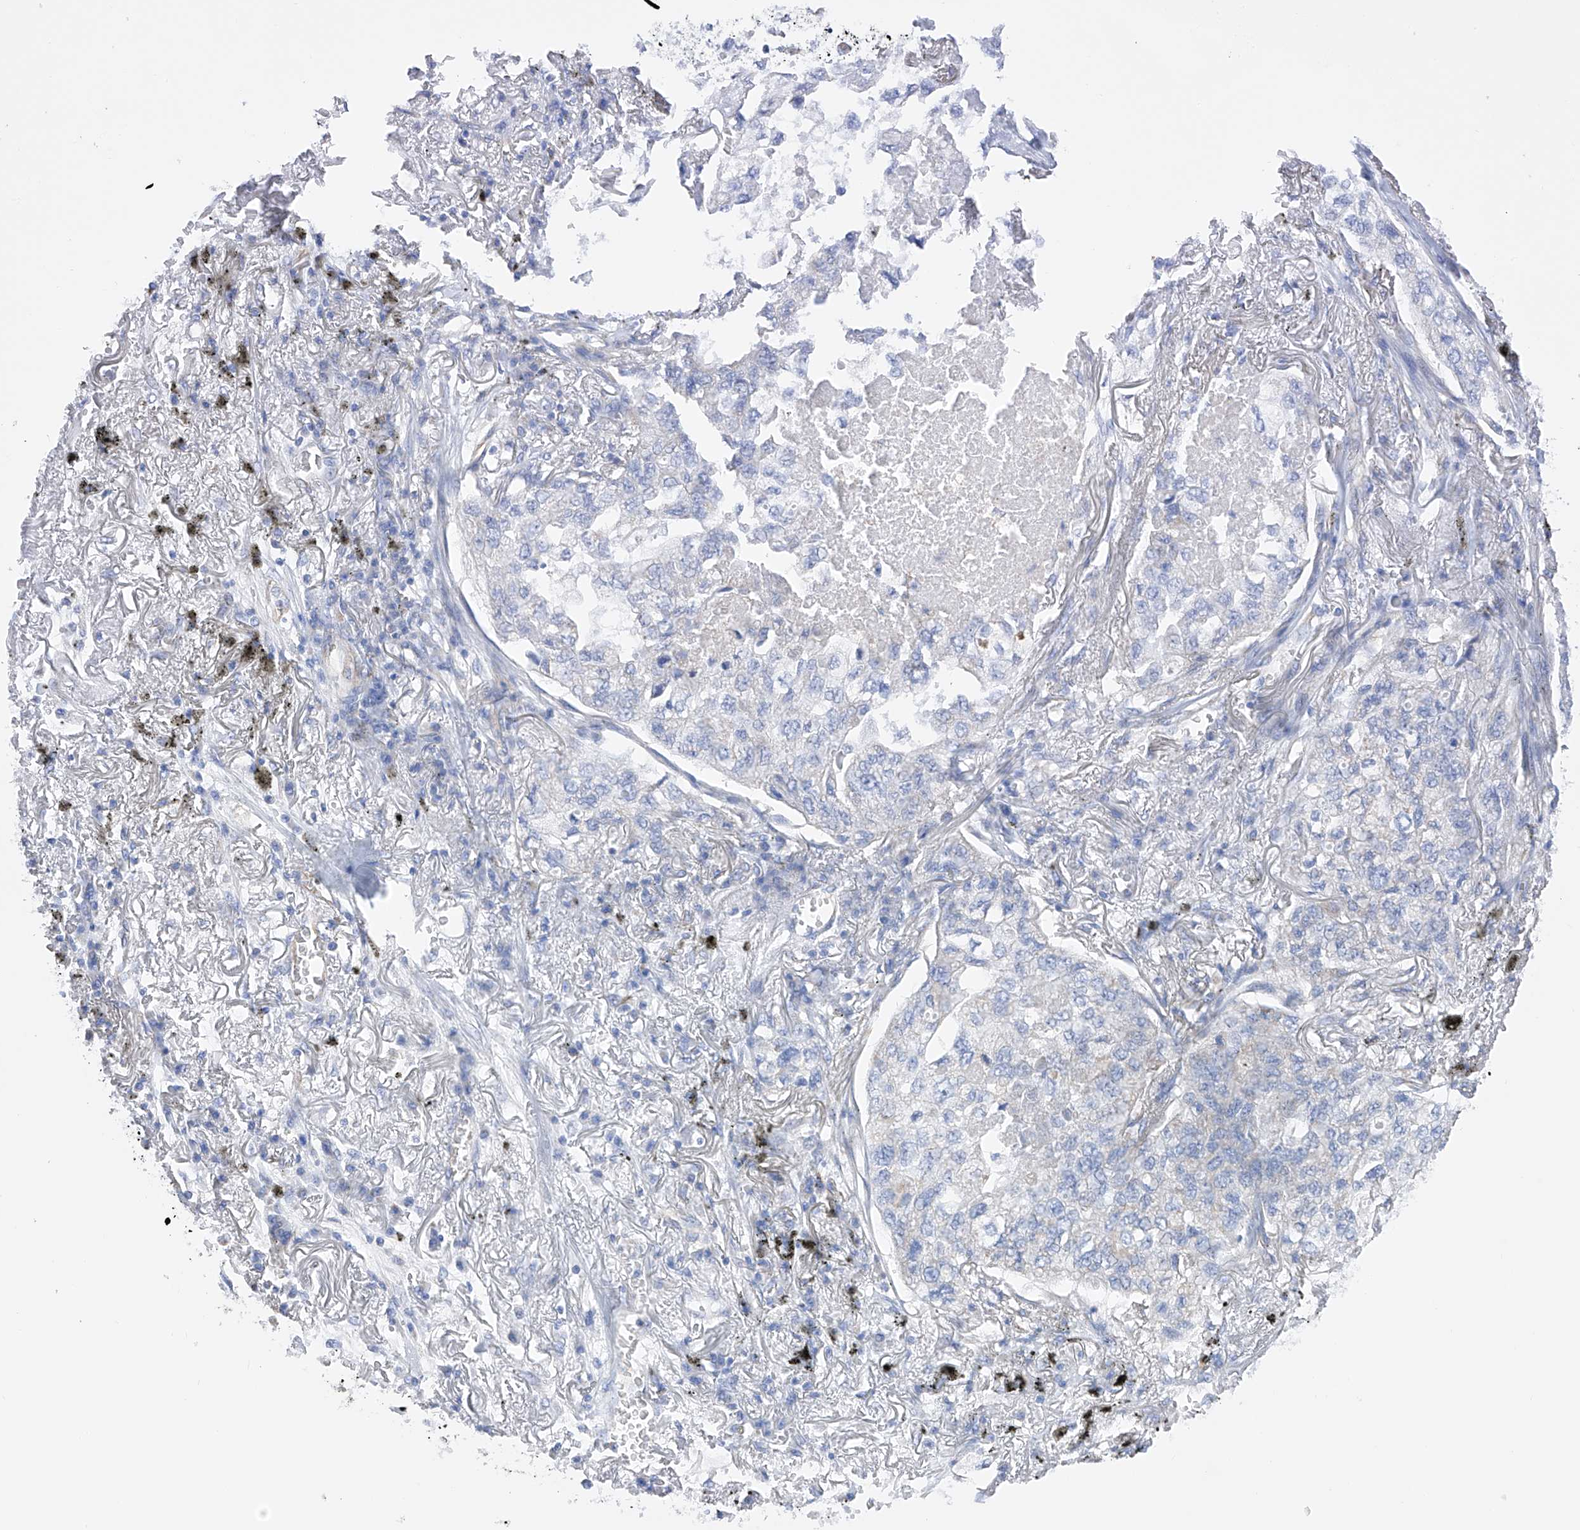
{"staining": {"intensity": "negative", "quantity": "none", "location": "none"}, "tissue": "lung cancer", "cell_type": "Tumor cells", "image_type": "cancer", "snomed": [{"axis": "morphology", "description": "Adenocarcinoma, NOS"}, {"axis": "topography", "description": "Lung"}], "caption": "A photomicrograph of lung cancer stained for a protein displays no brown staining in tumor cells.", "gene": "FLG", "patient": {"sex": "male", "age": 65}}